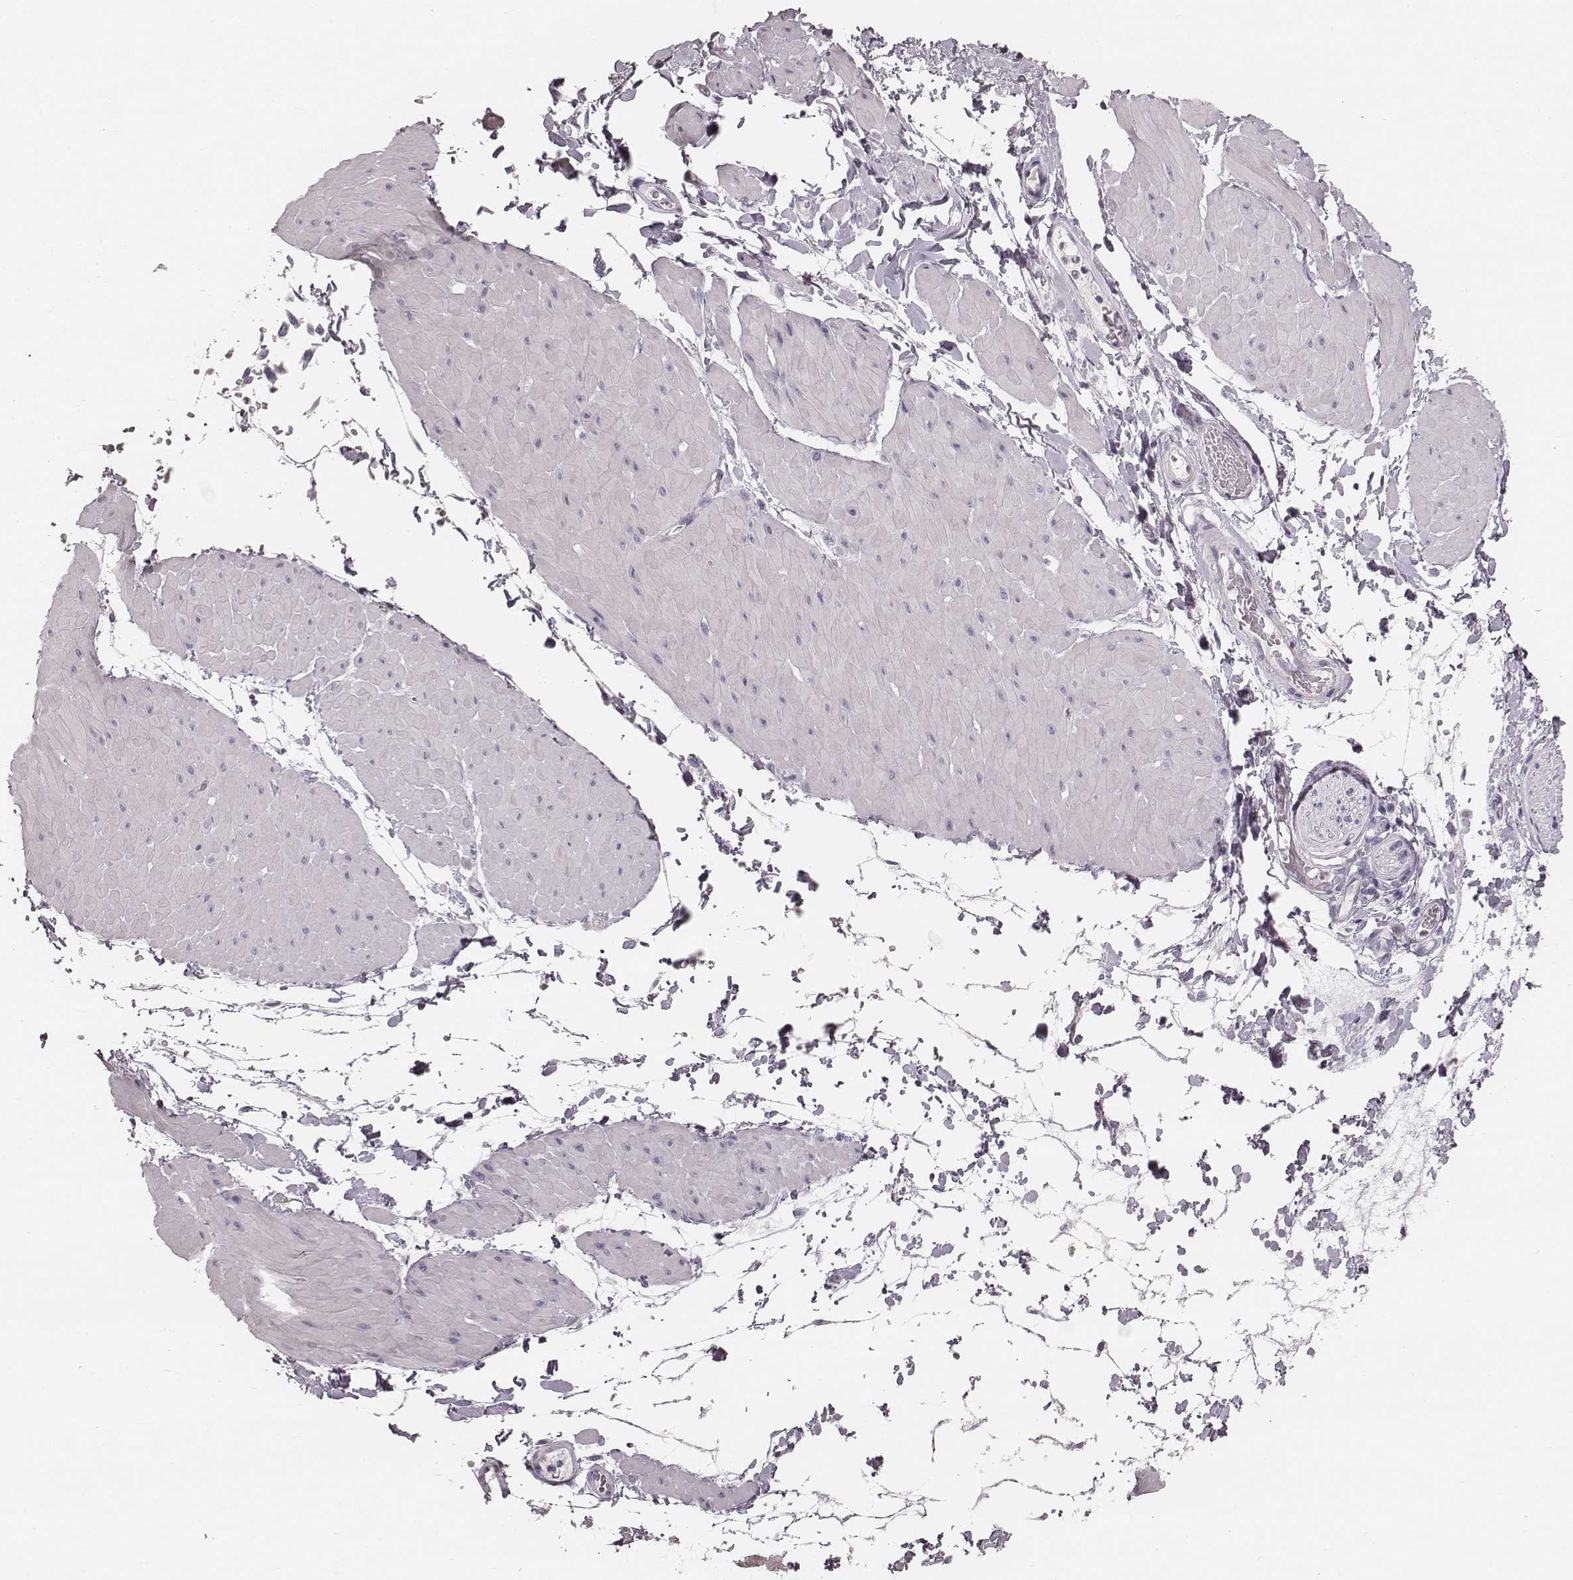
{"staining": {"intensity": "negative", "quantity": "none", "location": "none"}, "tissue": "adipose tissue", "cell_type": "Adipocytes", "image_type": "normal", "snomed": [{"axis": "morphology", "description": "Normal tissue, NOS"}, {"axis": "topography", "description": "Smooth muscle"}, {"axis": "topography", "description": "Peripheral nerve tissue"}], "caption": "The micrograph displays no significant expression in adipocytes of adipose tissue. (Immunohistochemistry (ihc), brightfield microscopy, high magnification).", "gene": "ZP4", "patient": {"sex": "male", "age": 58}}